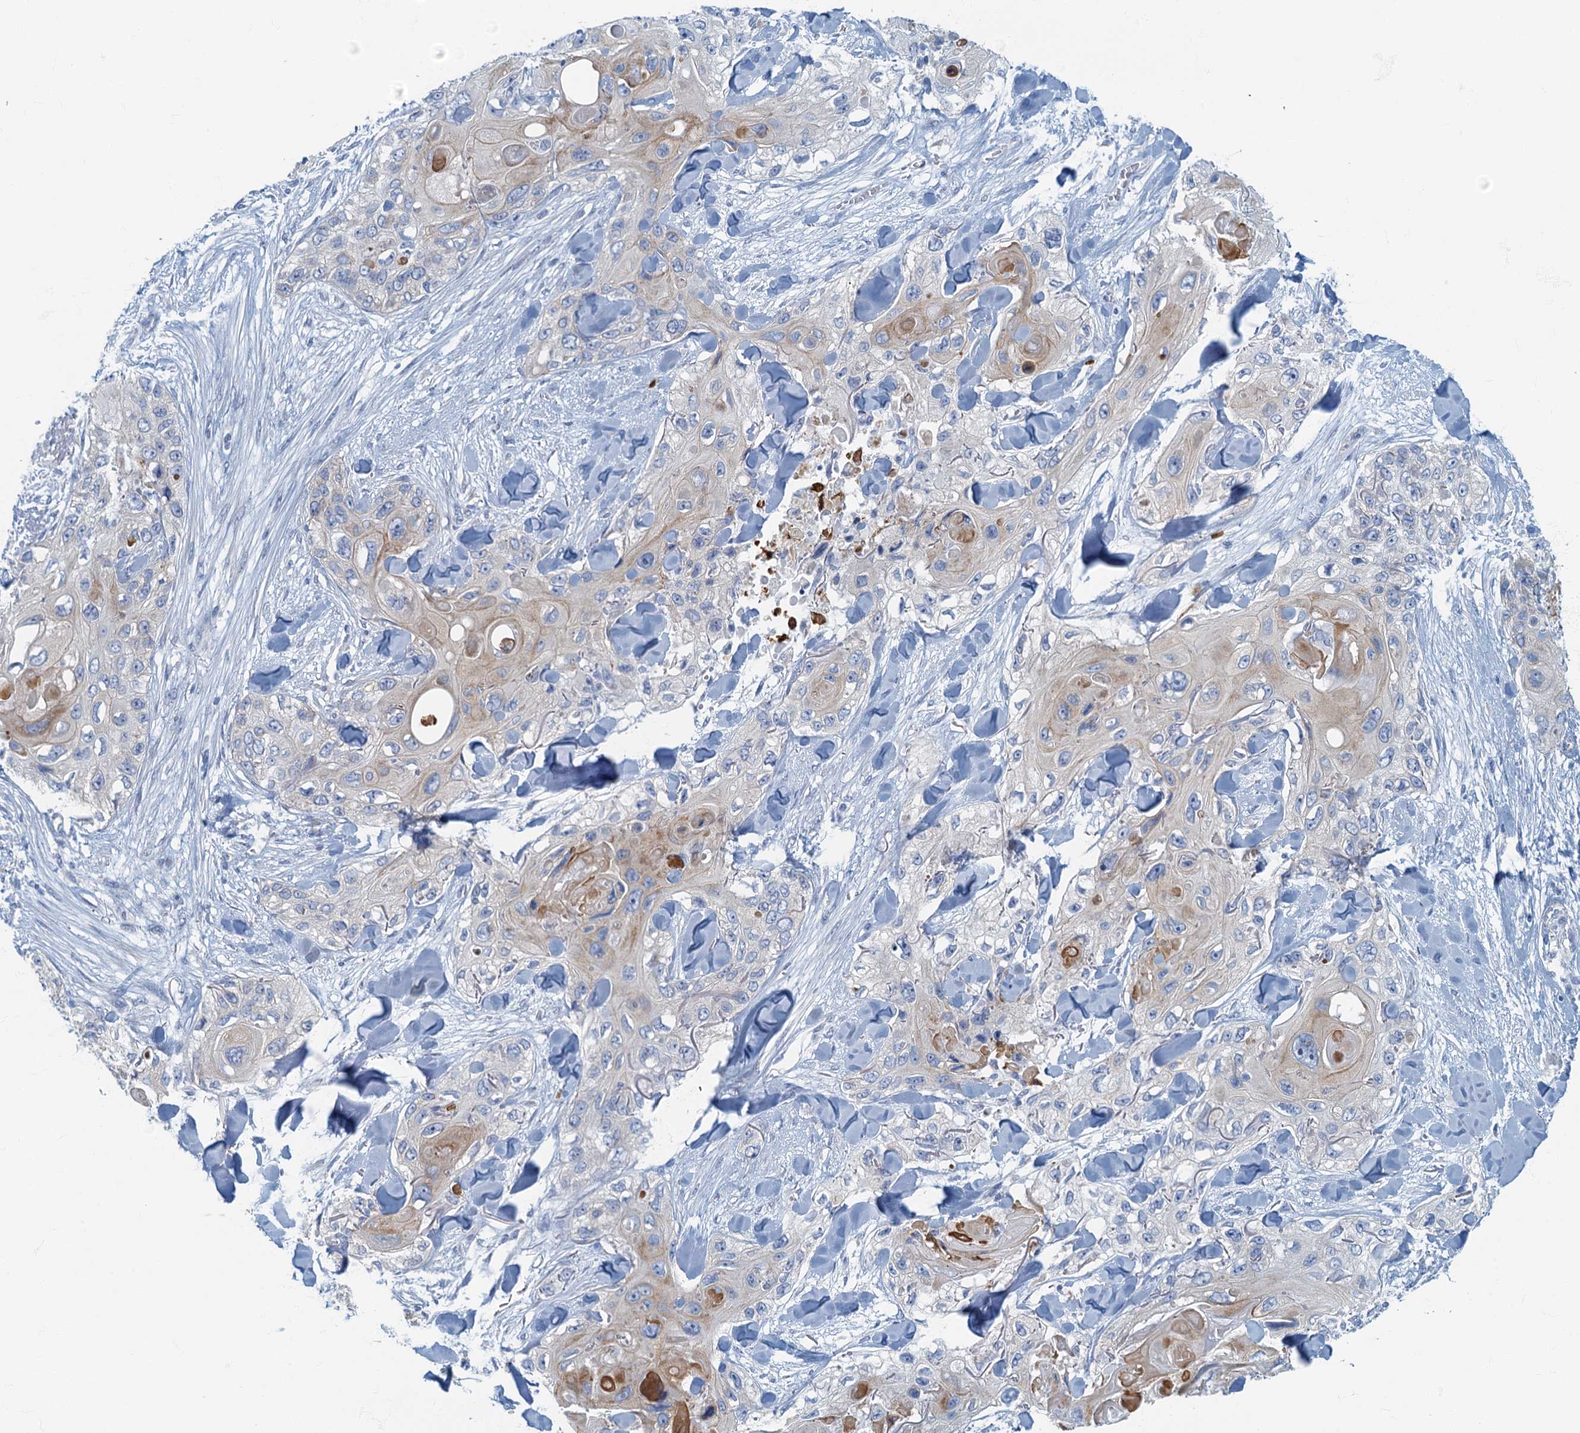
{"staining": {"intensity": "weak", "quantity": "<25%", "location": "cytoplasmic/membranous"}, "tissue": "skin cancer", "cell_type": "Tumor cells", "image_type": "cancer", "snomed": [{"axis": "morphology", "description": "Normal tissue, NOS"}, {"axis": "morphology", "description": "Squamous cell carcinoma, NOS"}, {"axis": "topography", "description": "Skin"}], "caption": "DAB immunohistochemical staining of skin cancer (squamous cell carcinoma) shows no significant staining in tumor cells.", "gene": "ANKDD1A", "patient": {"sex": "male", "age": 72}}